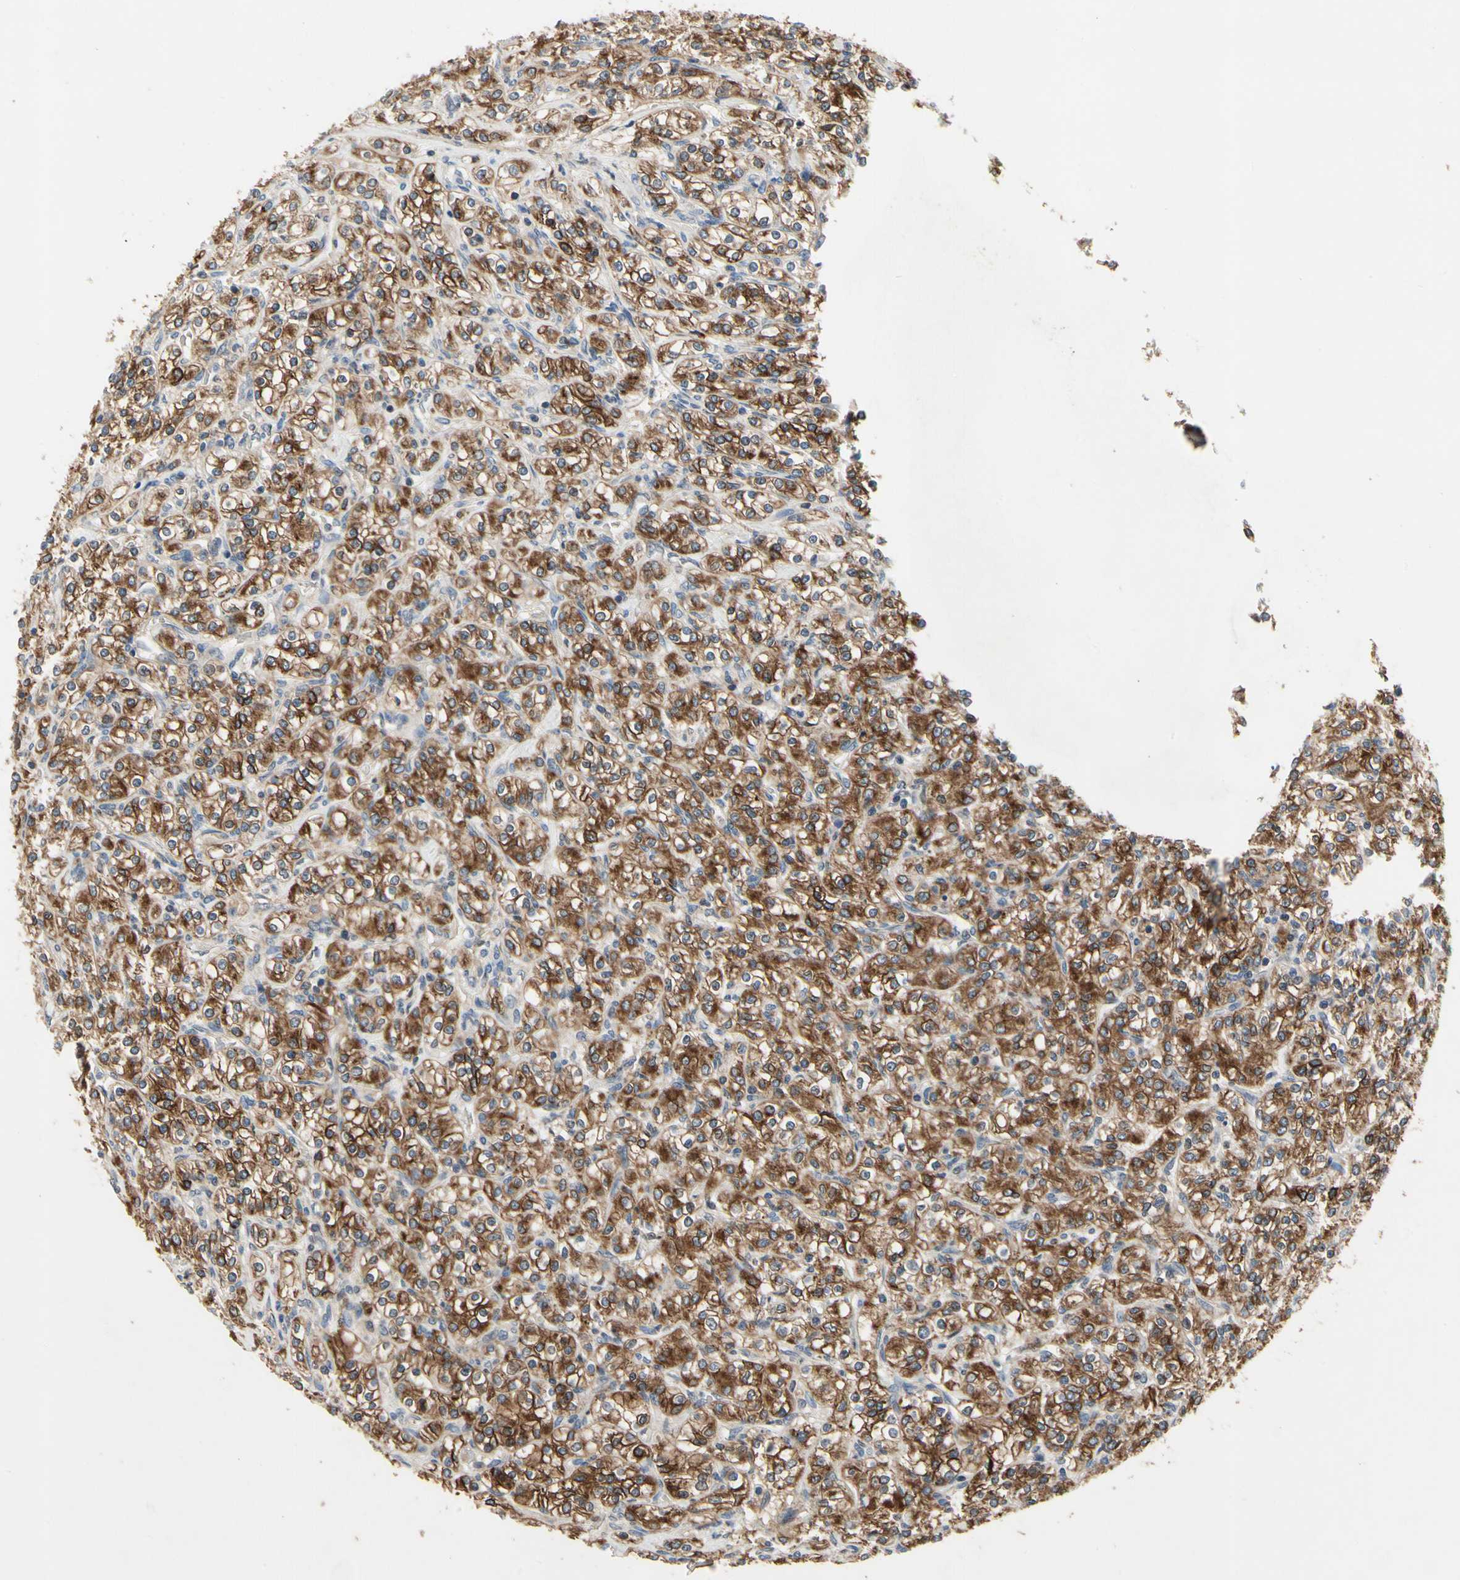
{"staining": {"intensity": "strong", "quantity": ">75%", "location": "cytoplasmic/membranous"}, "tissue": "renal cancer", "cell_type": "Tumor cells", "image_type": "cancer", "snomed": [{"axis": "morphology", "description": "Adenocarcinoma, NOS"}, {"axis": "topography", "description": "Kidney"}], "caption": "Strong cytoplasmic/membranous staining is identified in about >75% of tumor cells in adenocarcinoma (renal).", "gene": "CGREF1", "patient": {"sex": "male", "age": 77}}